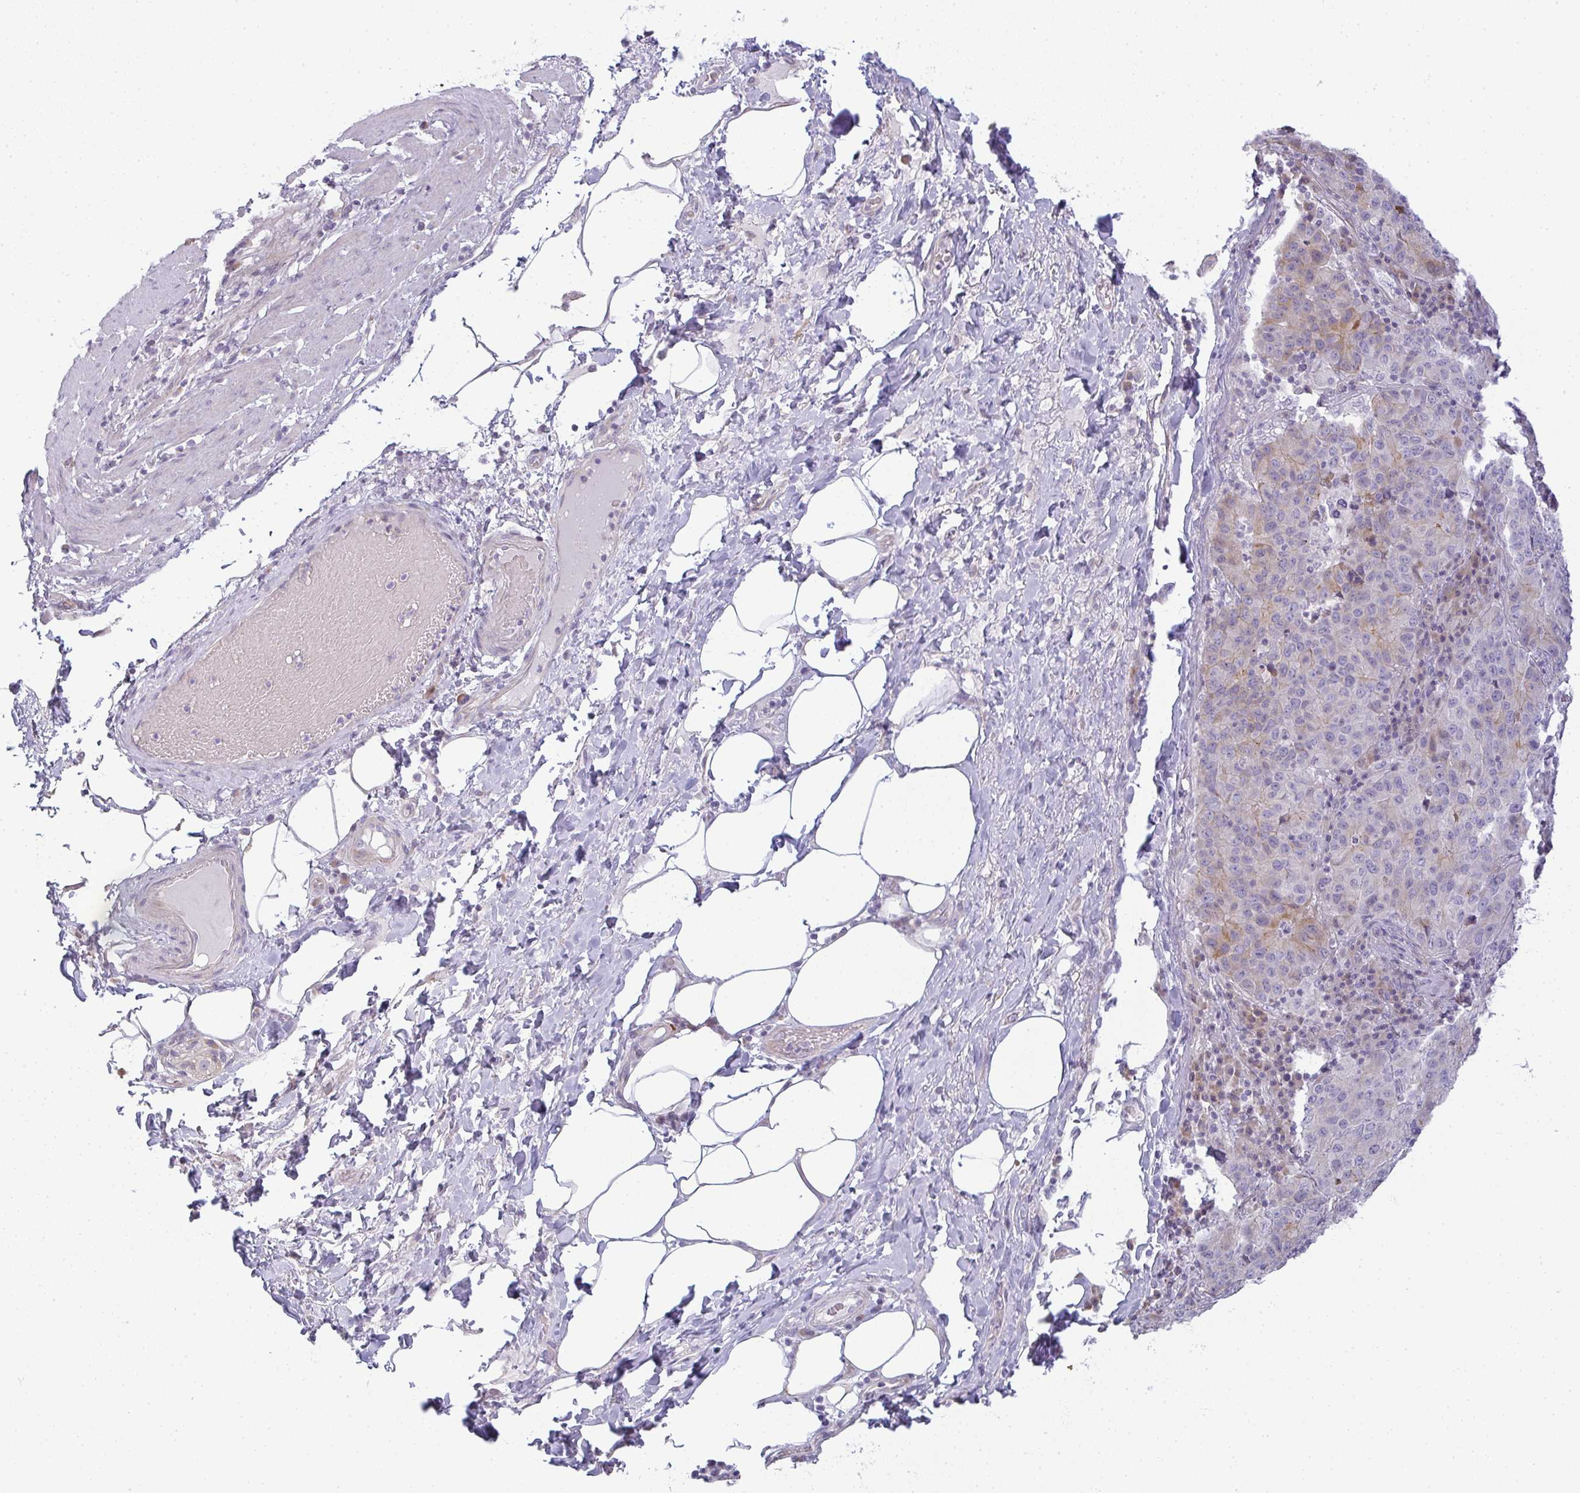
{"staining": {"intensity": "moderate", "quantity": "<25%", "location": "cytoplasmic/membranous"}, "tissue": "stomach cancer", "cell_type": "Tumor cells", "image_type": "cancer", "snomed": [{"axis": "morphology", "description": "Adenocarcinoma, NOS"}, {"axis": "topography", "description": "Stomach"}], "caption": "Brown immunohistochemical staining in human stomach cancer (adenocarcinoma) reveals moderate cytoplasmic/membranous expression in about <25% of tumor cells.", "gene": "SIRPB2", "patient": {"sex": "male", "age": 71}}